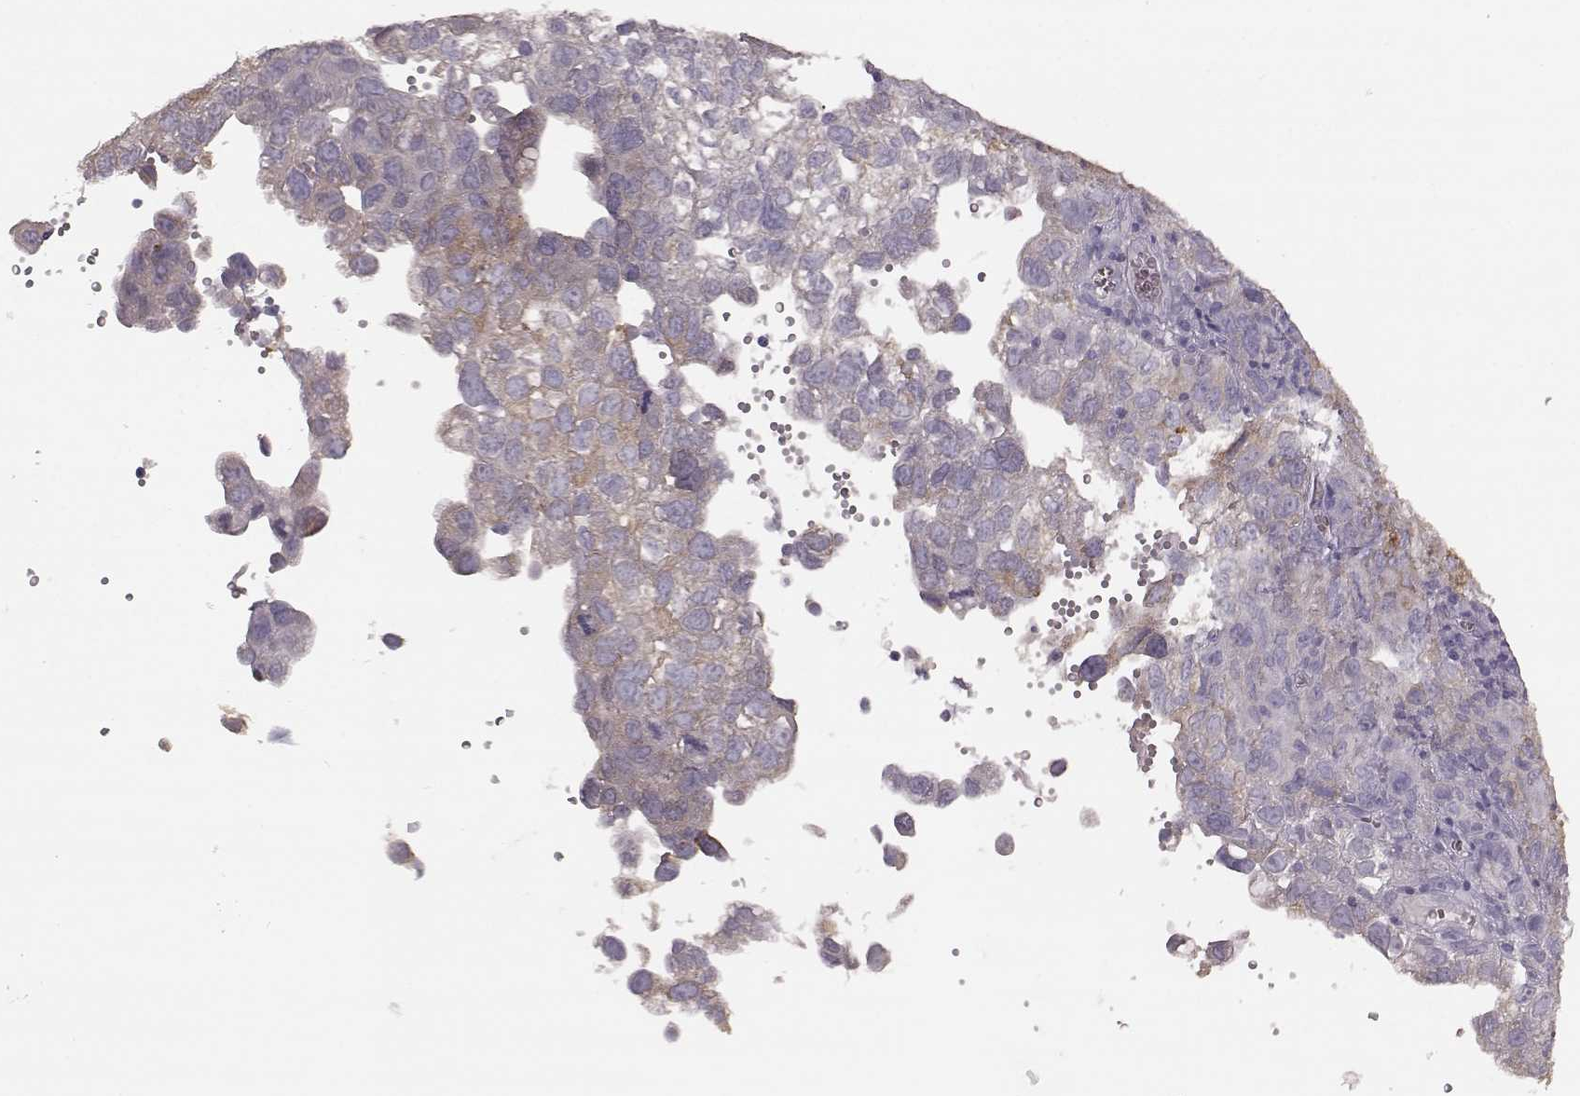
{"staining": {"intensity": "weak", "quantity": "25%-75%", "location": "cytoplasmic/membranous"}, "tissue": "cervical cancer", "cell_type": "Tumor cells", "image_type": "cancer", "snomed": [{"axis": "morphology", "description": "Squamous cell carcinoma, NOS"}, {"axis": "topography", "description": "Cervix"}], "caption": "Human squamous cell carcinoma (cervical) stained with a brown dye exhibits weak cytoplasmic/membranous positive positivity in about 25%-75% of tumor cells.", "gene": "GHR", "patient": {"sex": "female", "age": 55}}